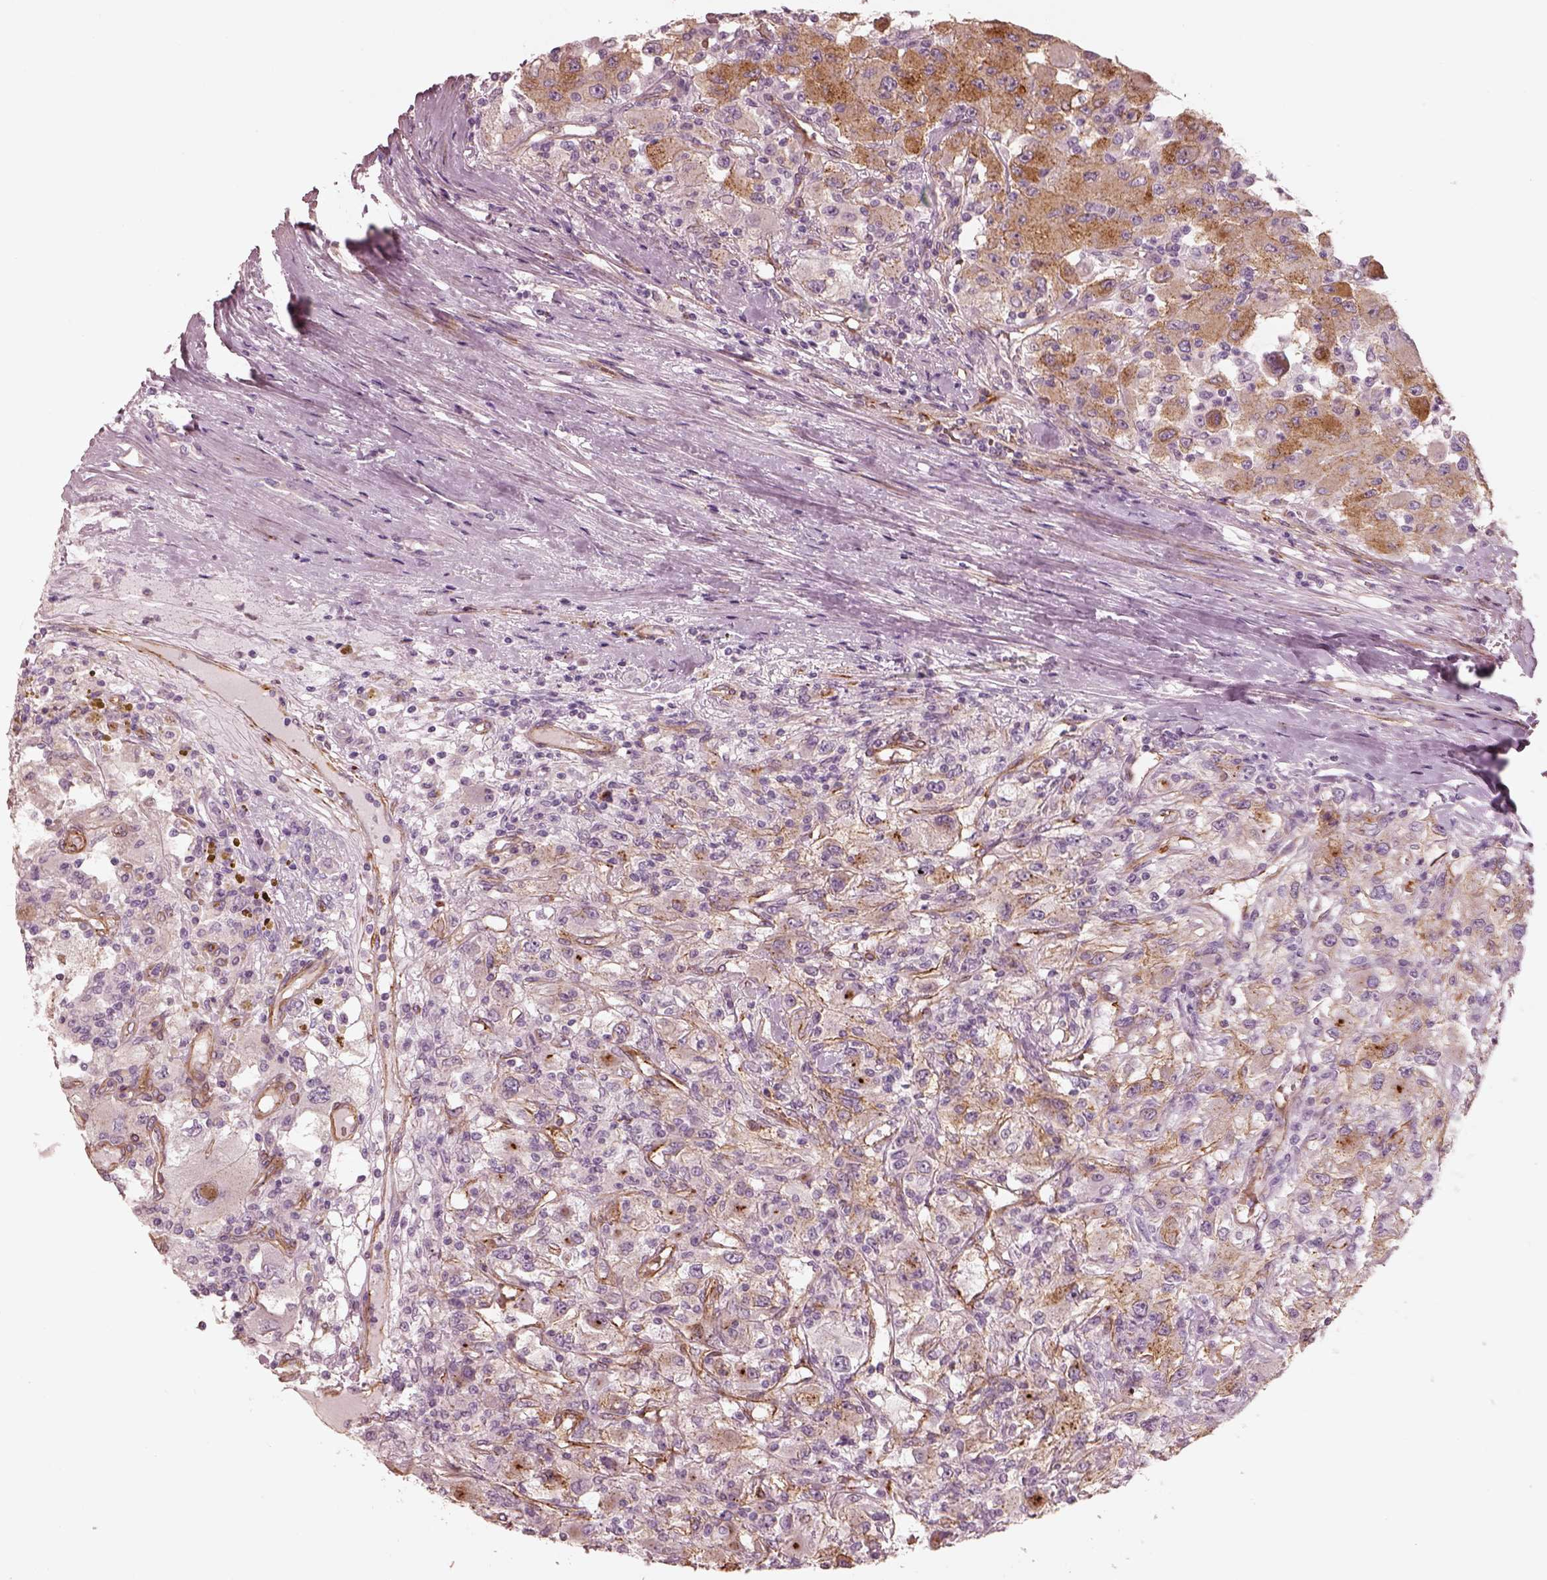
{"staining": {"intensity": "moderate", "quantity": ">75%", "location": "cytoplasmic/membranous"}, "tissue": "renal cancer", "cell_type": "Tumor cells", "image_type": "cancer", "snomed": [{"axis": "morphology", "description": "Adenocarcinoma, NOS"}, {"axis": "topography", "description": "Kidney"}], "caption": "Immunohistochemical staining of renal cancer (adenocarcinoma) reveals moderate cytoplasmic/membranous protein staining in about >75% of tumor cells. The protein is shown in brown color, while the nuclei are stained blue.", "gene": "CRYM", "patient": {"sex": "female", "age": 67}}